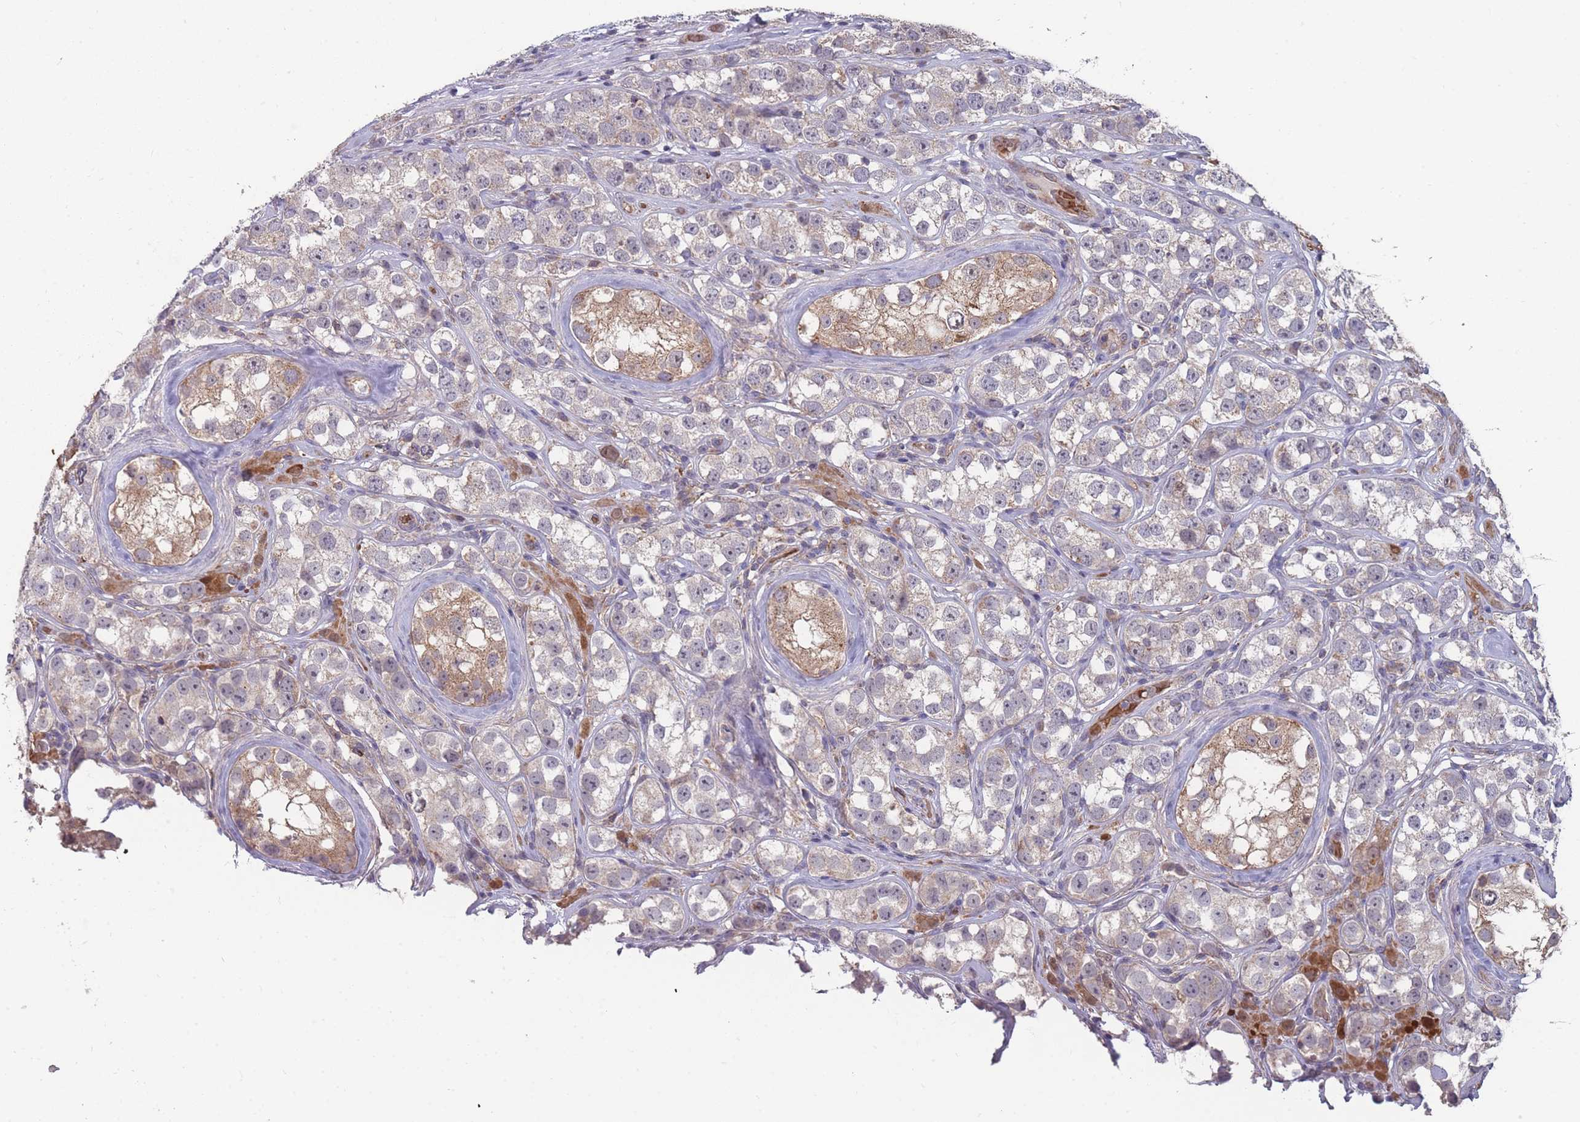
{"staining": {"intensity": "negative", "quantity": "none", "location": "none"}, "tissue": "testis cancer", "cell_type": "Tumor cells", "image_type": "cancer", "snomed": [{"axis": "morphology", "description": "Seminoma, NOS"}, {"axis": "topography", "description": "Testis"}], "caption": "Tumor cells are negative for protein expression in human testis cancer. (DAB immunohistochemistry visualized using brightfield microscopy, high magnification).", "gene": "SLC35B4", "patient": {"sex": "male", "age": 28}}